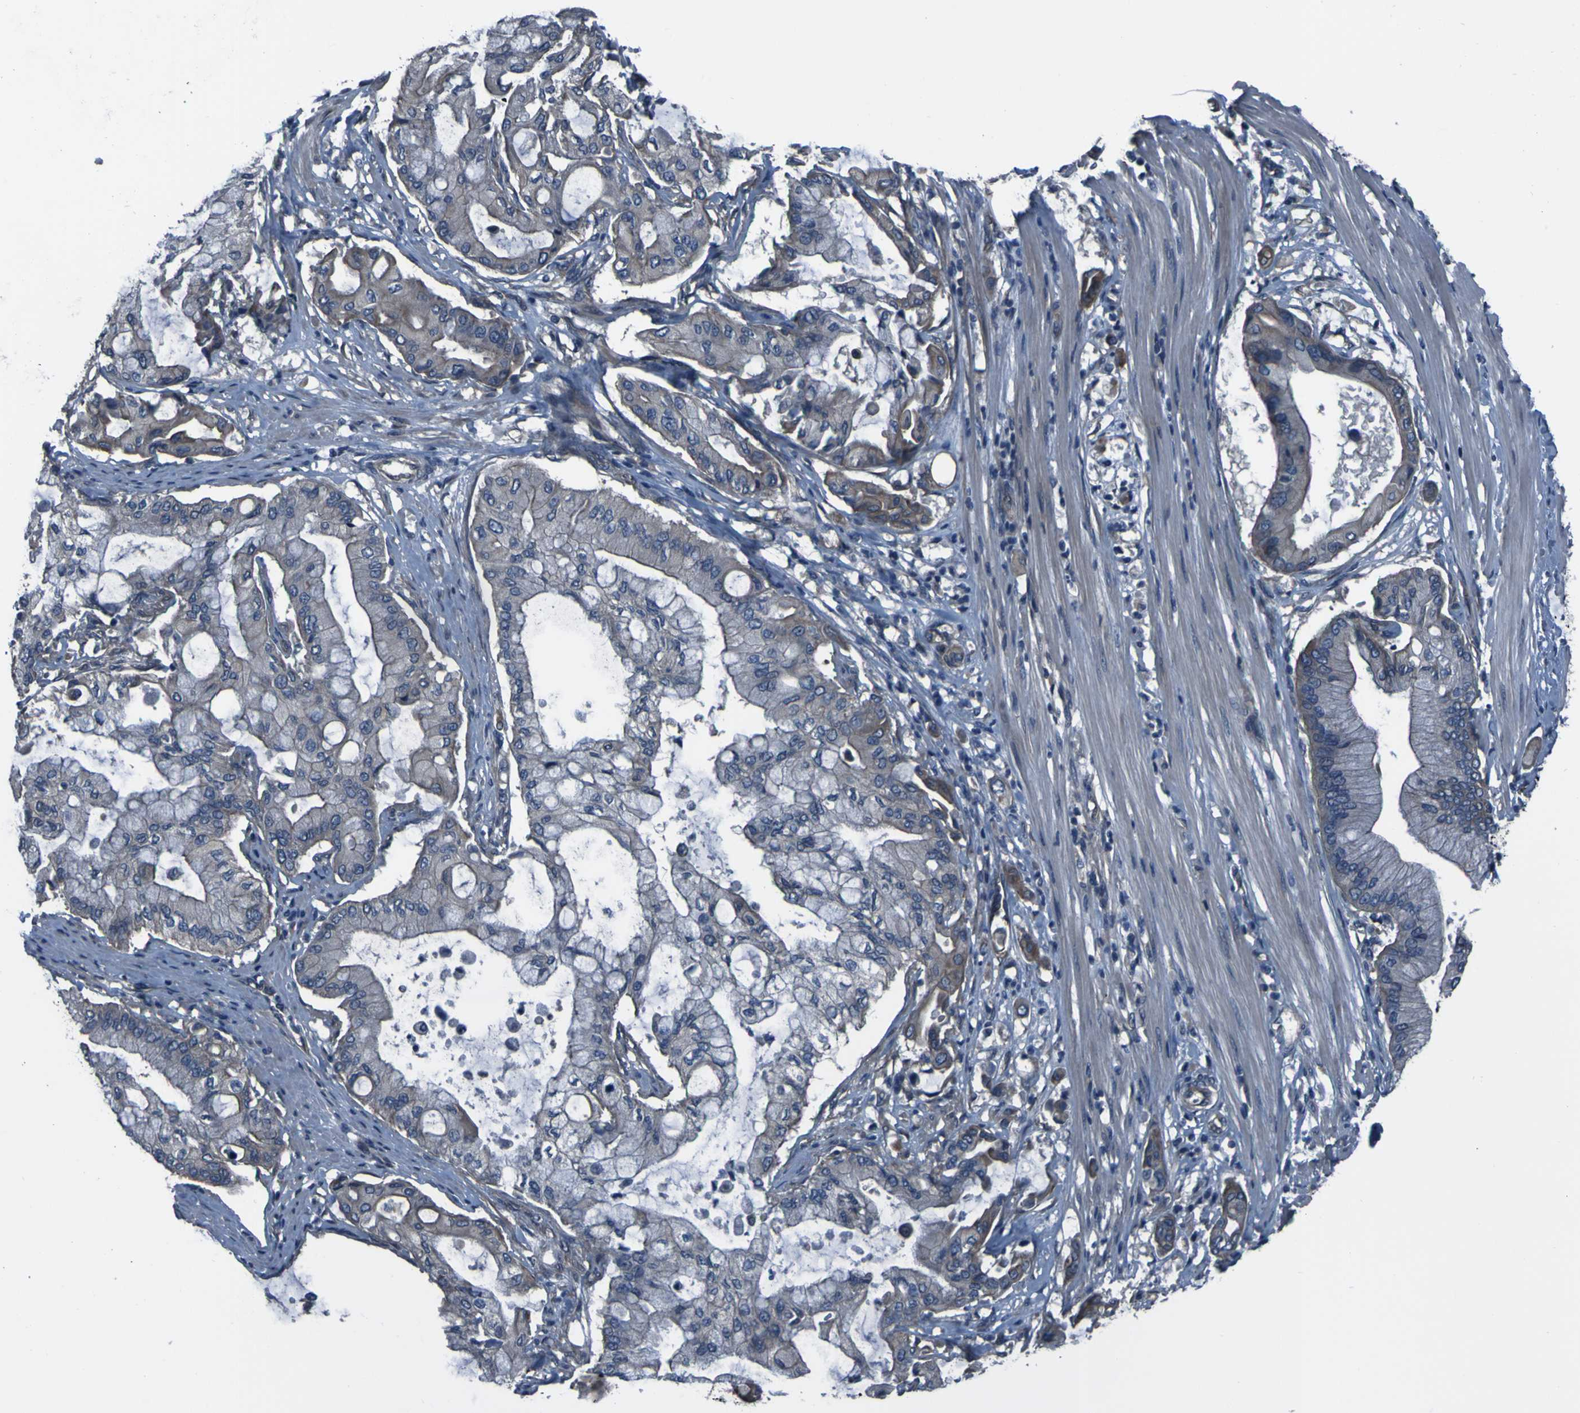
{"staining": {"intensity": "weak", "quantity": "<25%", "location": "cytoplasmic/membranous"}, "tissue": "pancreatic cancer", "cell_type": "Tumor cells", "image_type": "cancer", "snomed": [{"axis": "morphology", "description": "Adenocarcinoma, NOS"}, {"axis": "morphology", "description": "Adenocarcinoma, metastatic, NOS"}, {"axis": "topography", "description": "Lymph node"}, {"axis": "topography", "description": "Pancreas"}, {"axis": "topography", "description": "Duodenum"}], "caption": "Human pancreatic cancer (metastatic adenocarcinoma) stained for a protein using IHC shows no expression in tumor cells.", "gene": "GRAMD1A", "patient": {"sex": "female", "age": 64}}